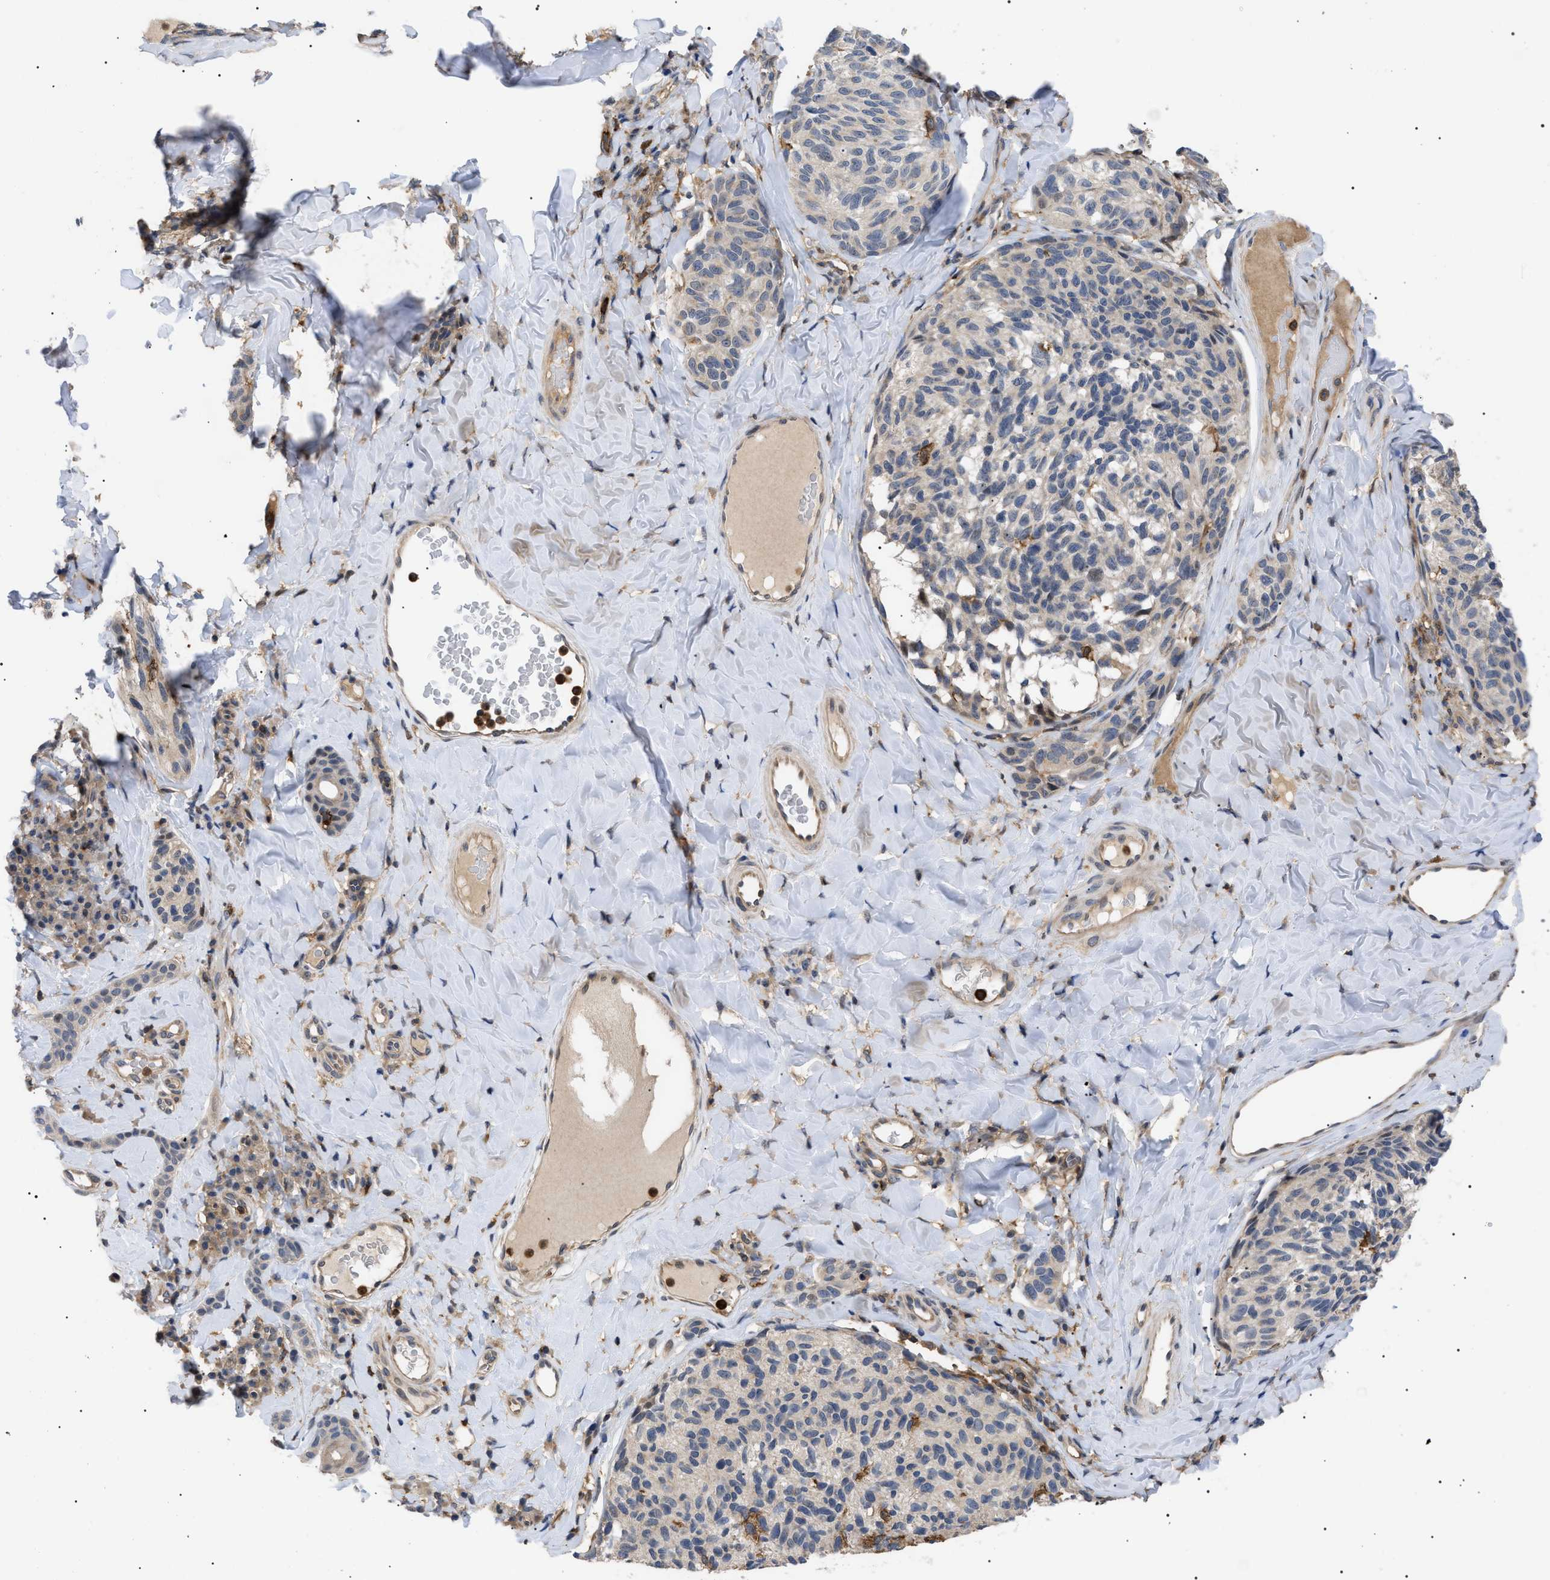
{"staining": {"intensity": "weak", "quantity": "25%-75%", "location": "cytoplasmic/membranous"}, "tissue": "melanoma", "cell_type": "Tumor cells", "image_type": "cancer", "snomed": [{"axis": "morphology", "description": "Malignant melanoma, NOS"}, {"axis": "topography", "description": "Skin"}], "caption": "Immunohistochemical staining of human malignant melanoma demonstrates weak cytoplasmic/membranous protein positivity in approximately 25%-75% of tumor cells. (Stains: DAB in brown, nuclei in blue, Microscopy: brightfield microscopy at high magnification).", "gene": "CD300A", "patient": {"sex": "female", "age": 73}}